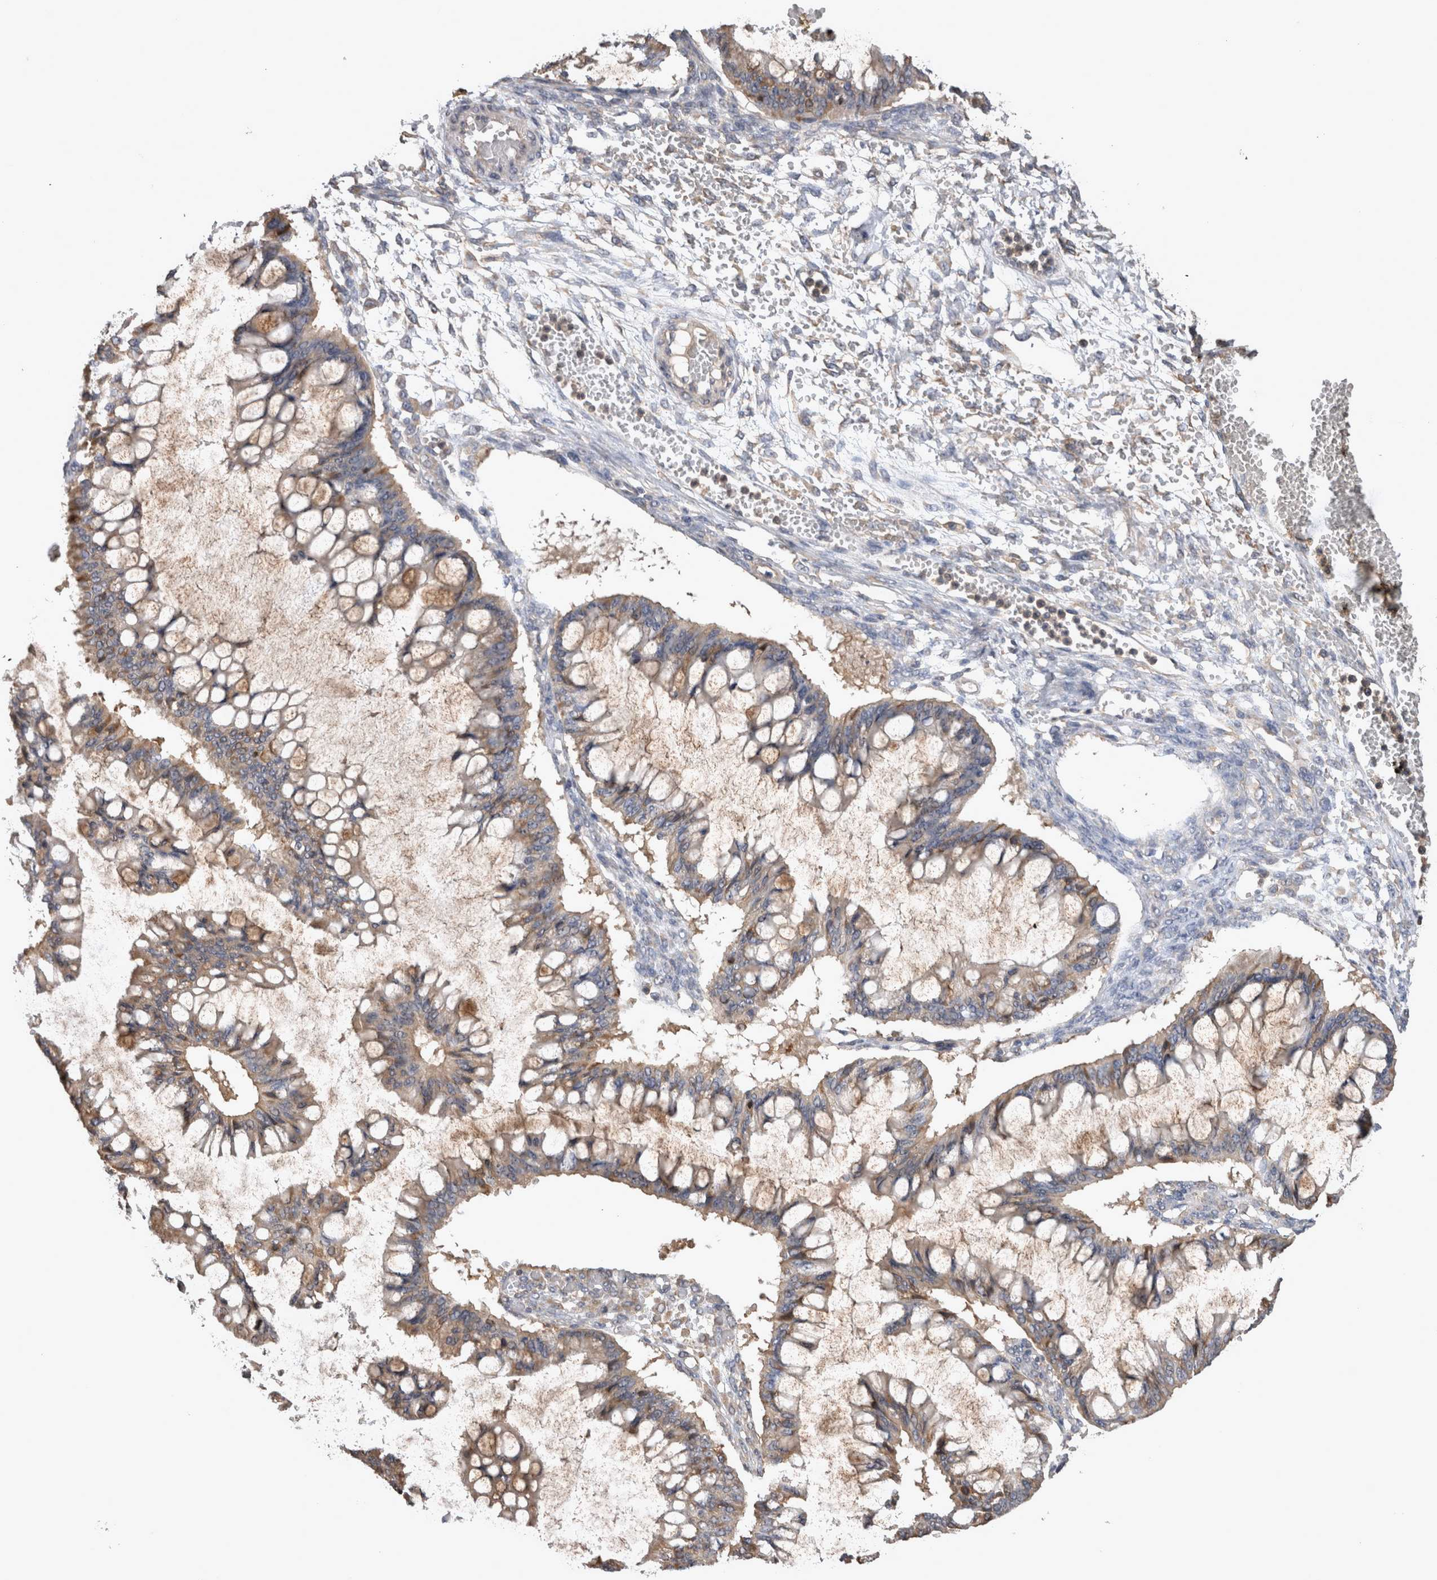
{"staining": {"intensity": "weak", "quantity": "25%-75%", "location": "cytoplasmic/membranous"}, "tissue": "ovarian cancer", "cell_type": "Tumor cells", "image_type": "cancer", "snomed": [{"axis": "morphology", "description": "Cystadenocarcinoma, mucinous, NOS"}, {"axis": "topography", "description": "Ovary"}], "caption": "The photomicrograph shows immunohistochemical staining of ovarian mucinous cystadenocarcinoma. There is weak cytoplasmic/membranous expression is present in about 25%-75% of tumor cells.", "gene": "TMED7", "patient": {"sex": "female", "age": 73}}